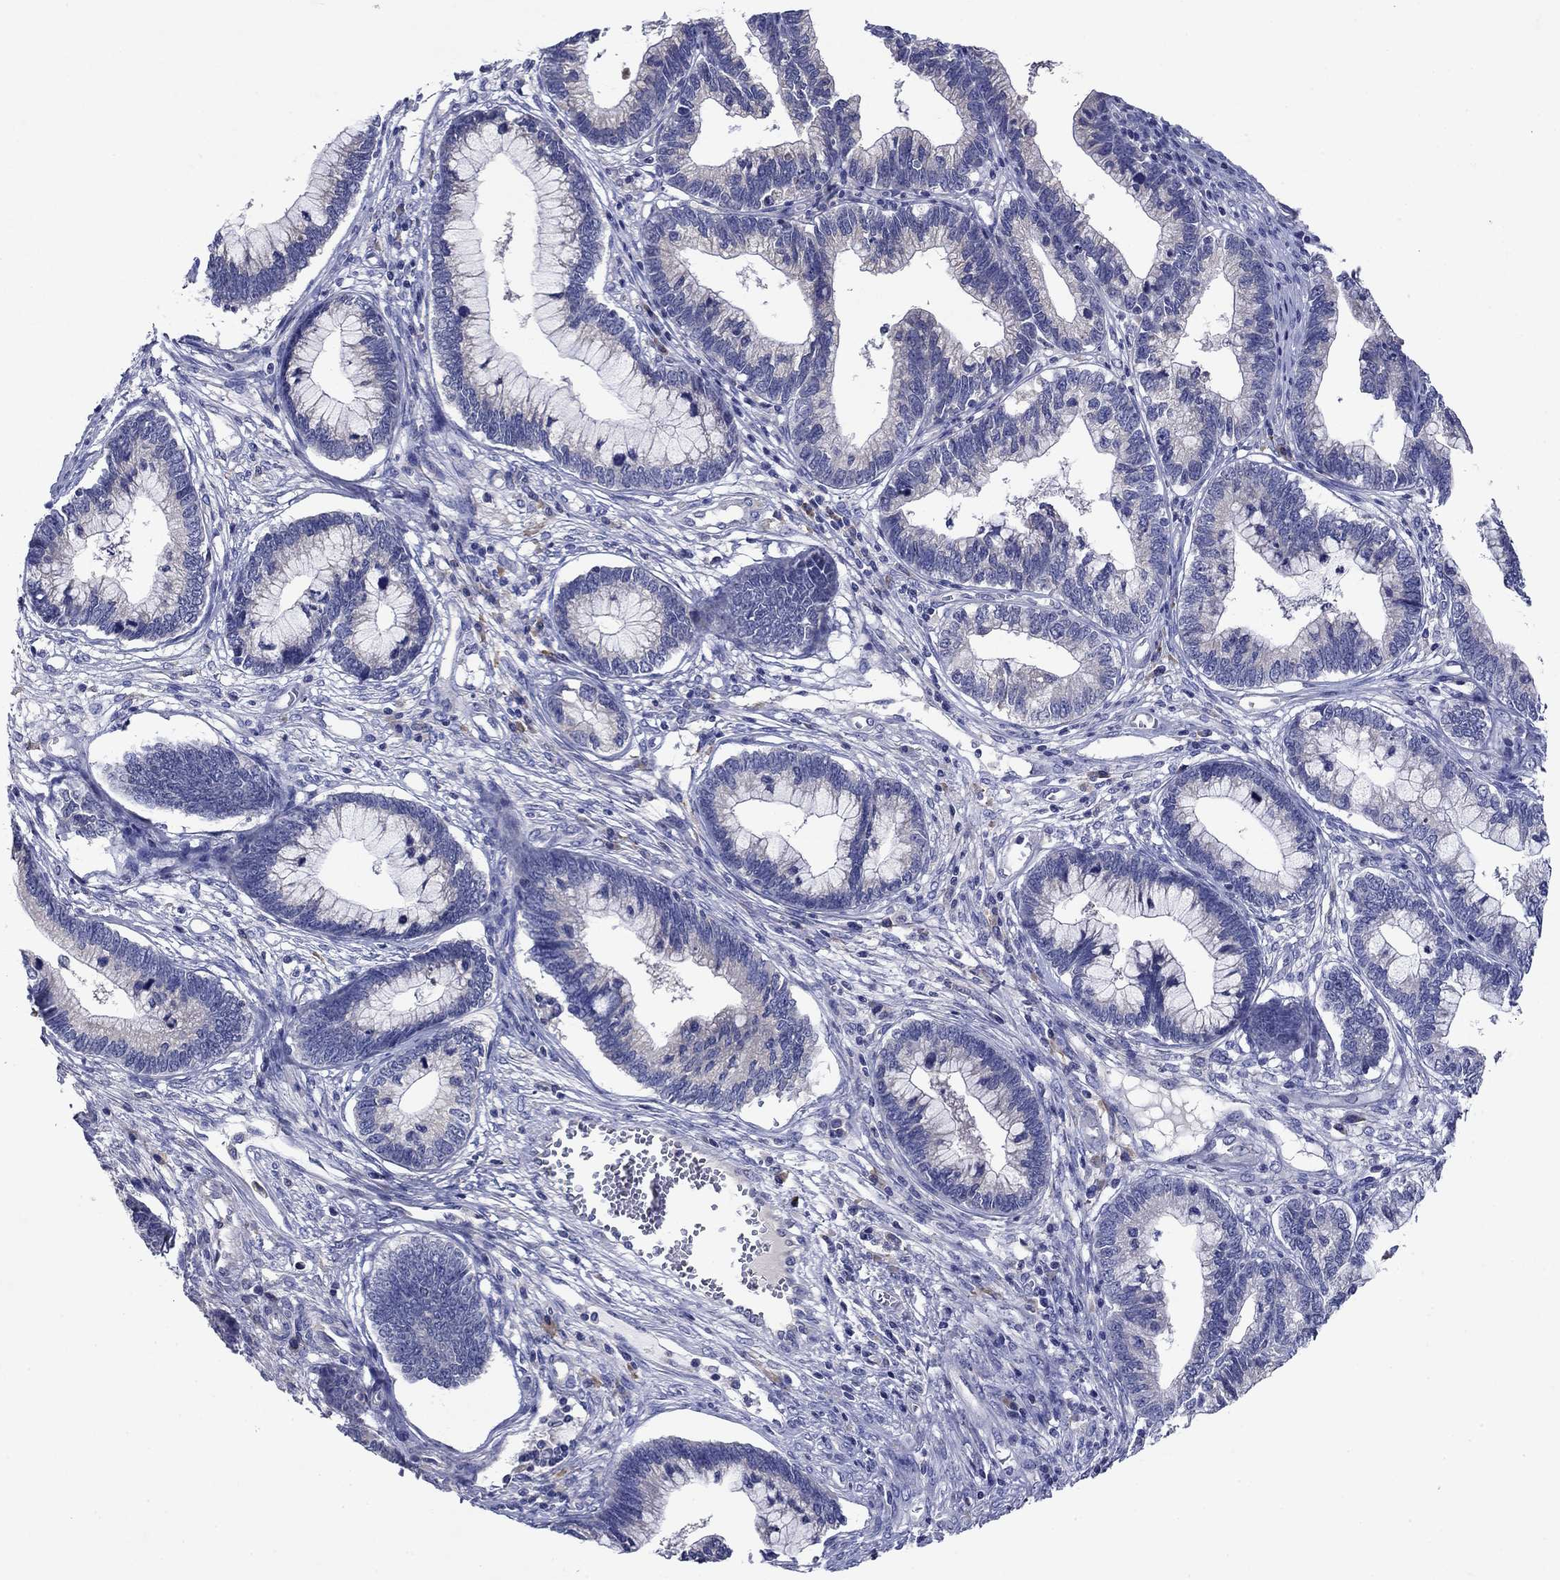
{"staining": {"intensity": "negative", "quantity": "none", "location": "none"}, "tissue": "cervical cancer", "cell_type": "Tumor cells", "image_type": "cancer", "snomed": [{"axis": "morphology", "description": "Adenocarcinoma, NOS"}, {"axis": "topography", "description": "Cervix"}], "caption": "Photomicrograph shows no protein staining in tumor cells of cervical cancer tissue.", "gene": "SULT2B1", "patient": {"sex": "female", "age": 44}}